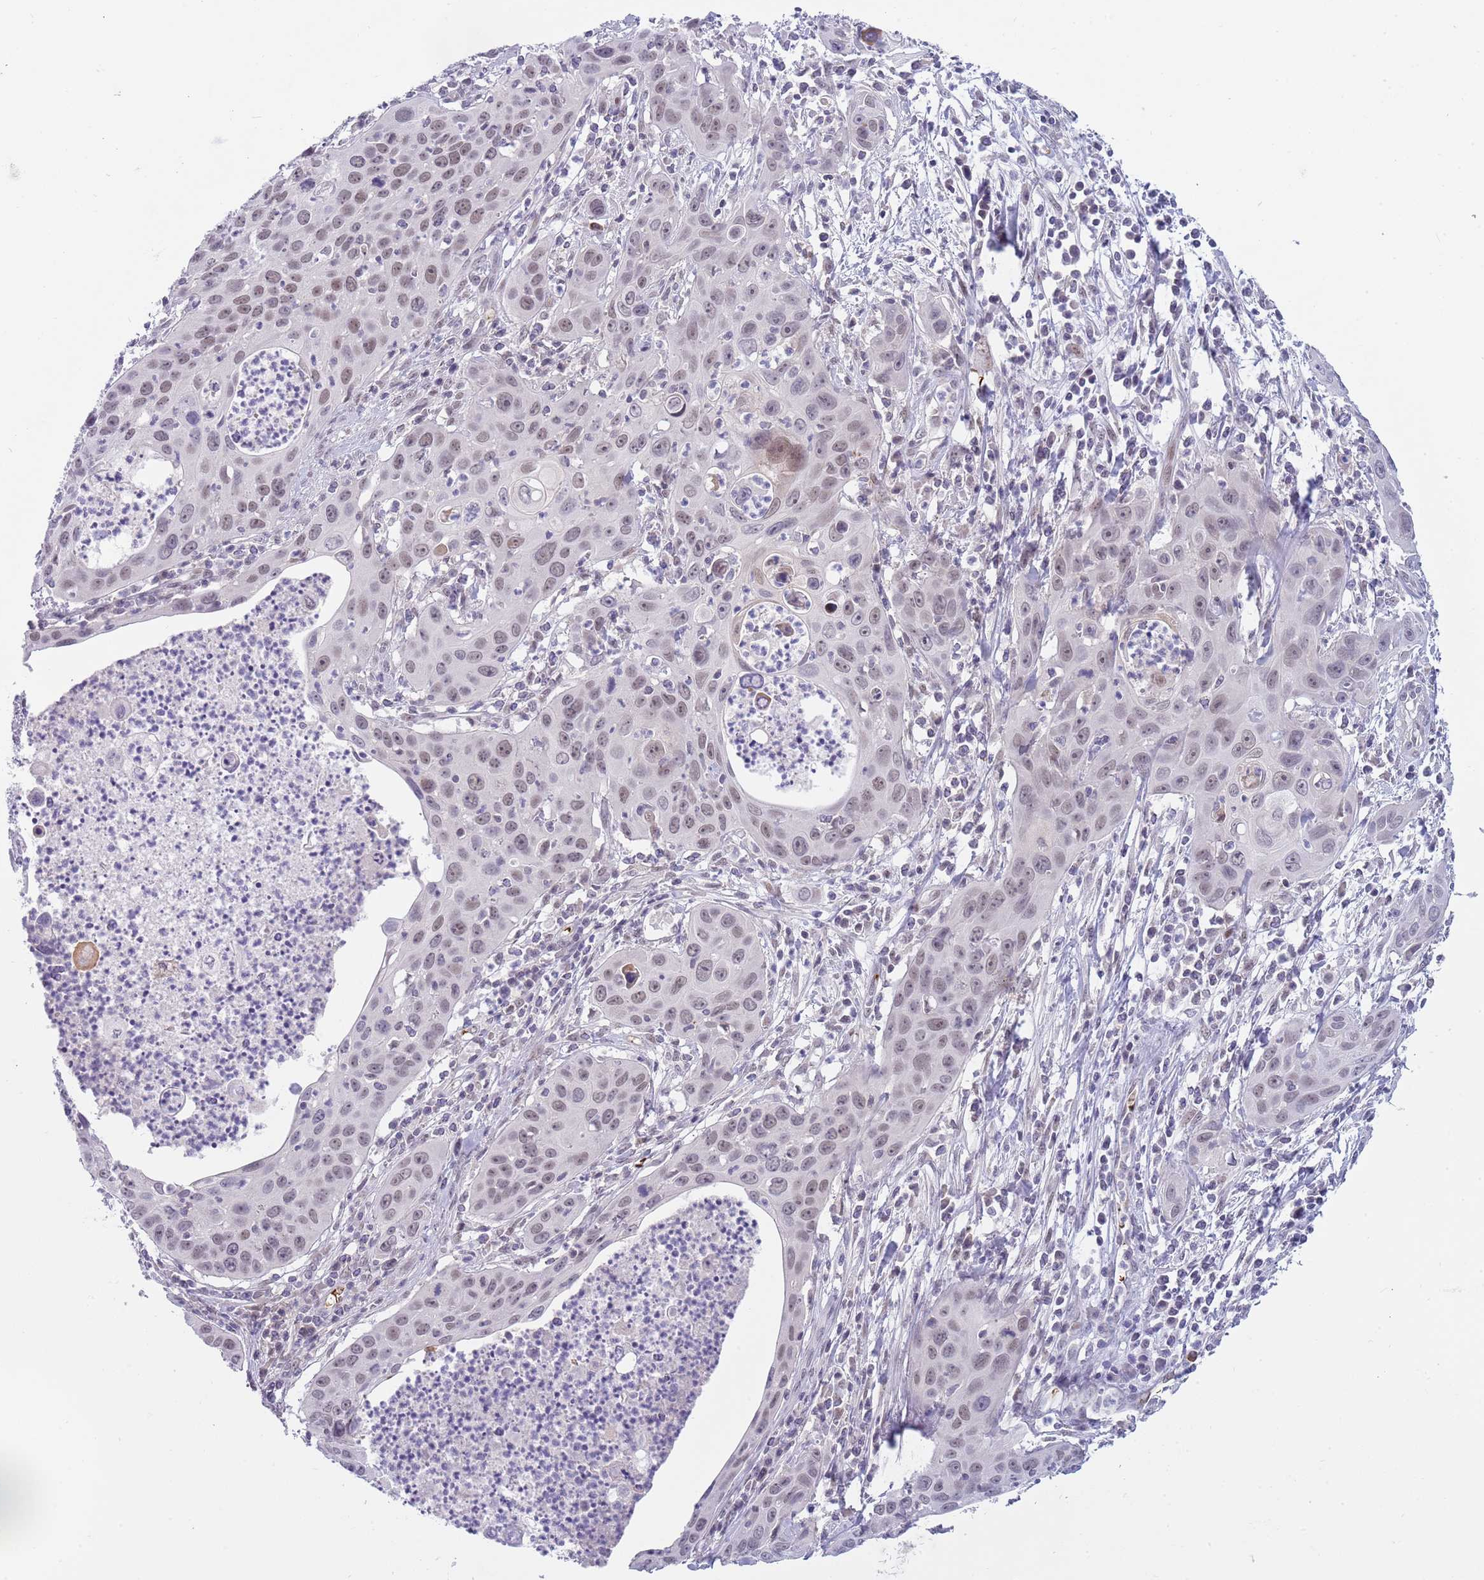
{"staining": {"intensity": "weak", "quantity": ">75%", "location": "nuclear"}, "tissue": "cervical cancer", "cell_type": "Tumor cells", "image_type": "cancer", "snomed": [{"axis": "morphology", "description": "Squamous cell carcinoma, NOS"}, {"axis": "topography", "description": "Cervix"}], "caption": "Human cervical cancer stained with a brown dye demonstrates weak nuclear positive staining in approximately >75% of tumor cells.", "gene": "LYPD6B", "patient": {"sex": "female", "age": 36}}